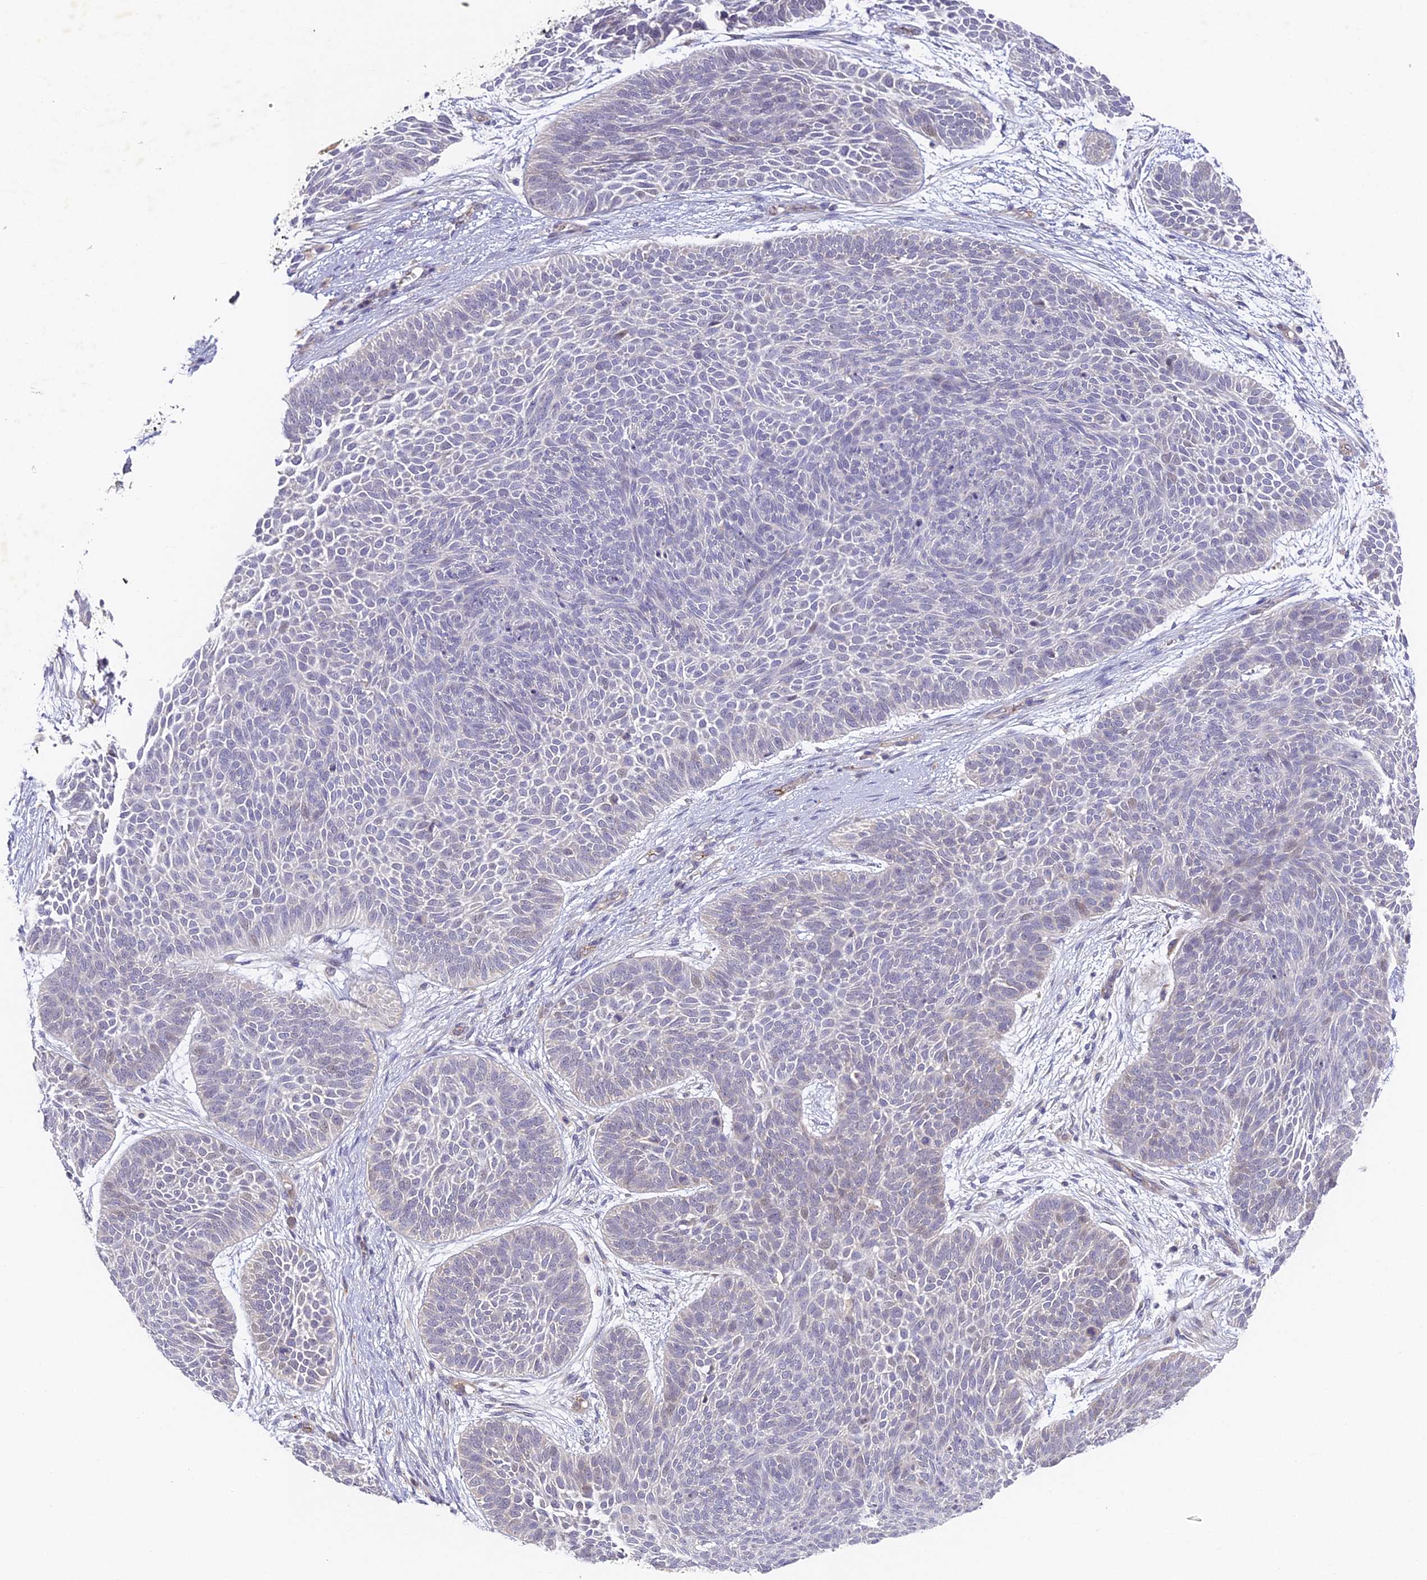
{"staining": {"intensity": "negative", "quantity": "none", "location": "none"}, "tissue": "skin cancer", "cell_type": "Tumor cells", "image_type": "cancer", "snomed": [{"axis": "morphology", "description": "Basal cell carcinoma"}, {"axis": "topography", "description": "Skin"}], "caption": "Immunohistochemical staining of skin basal cell carcinoma shows no significant expression in tumor cells.", "gene": "DNAAF10", "patient": {"sex": "male", "age": 85}}